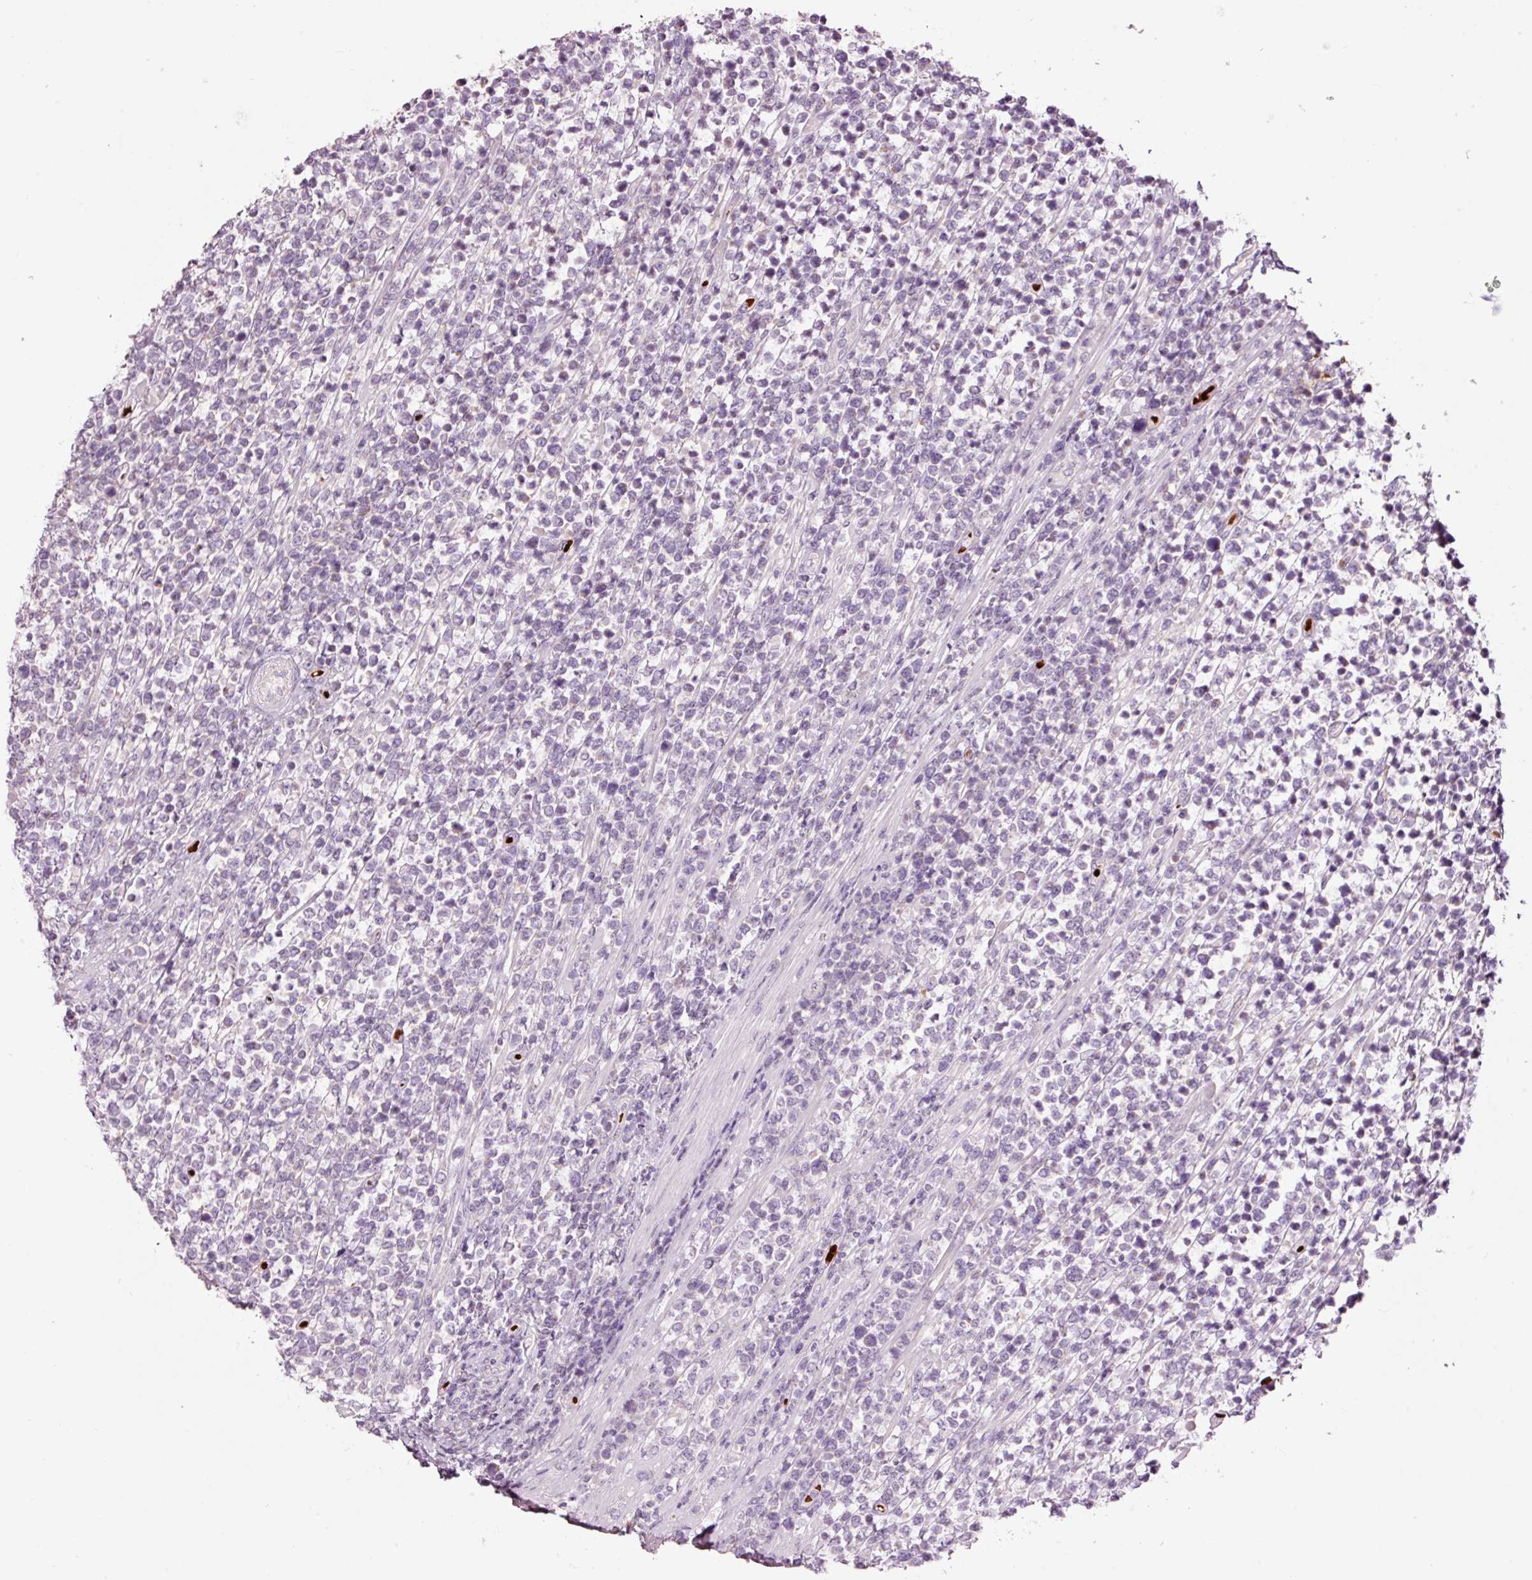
{"staining": {"intensity": "negative", "quantity": "none", "location": "none"}, "tissue": "lymphoma", "cell_type": "Tumor cells", "image_type": "cancer", "snomed": [{"axis": "morphology", "description": "Malignant lymphoma, non-Hodgkin's type, High grade"}, {"axis": "topography", "description": "Soft tissue"}], "caption": "An IHC histopathology image of malignant lymphoma, non-Hodgkin's type (high-grade) is shown. There is no staining in tumor cells of malignant lymphoma, non-Hodgkin's type (high-grade).", "gene": "LDHAL6B", "patient": {"sex": "female", "age": 56}}